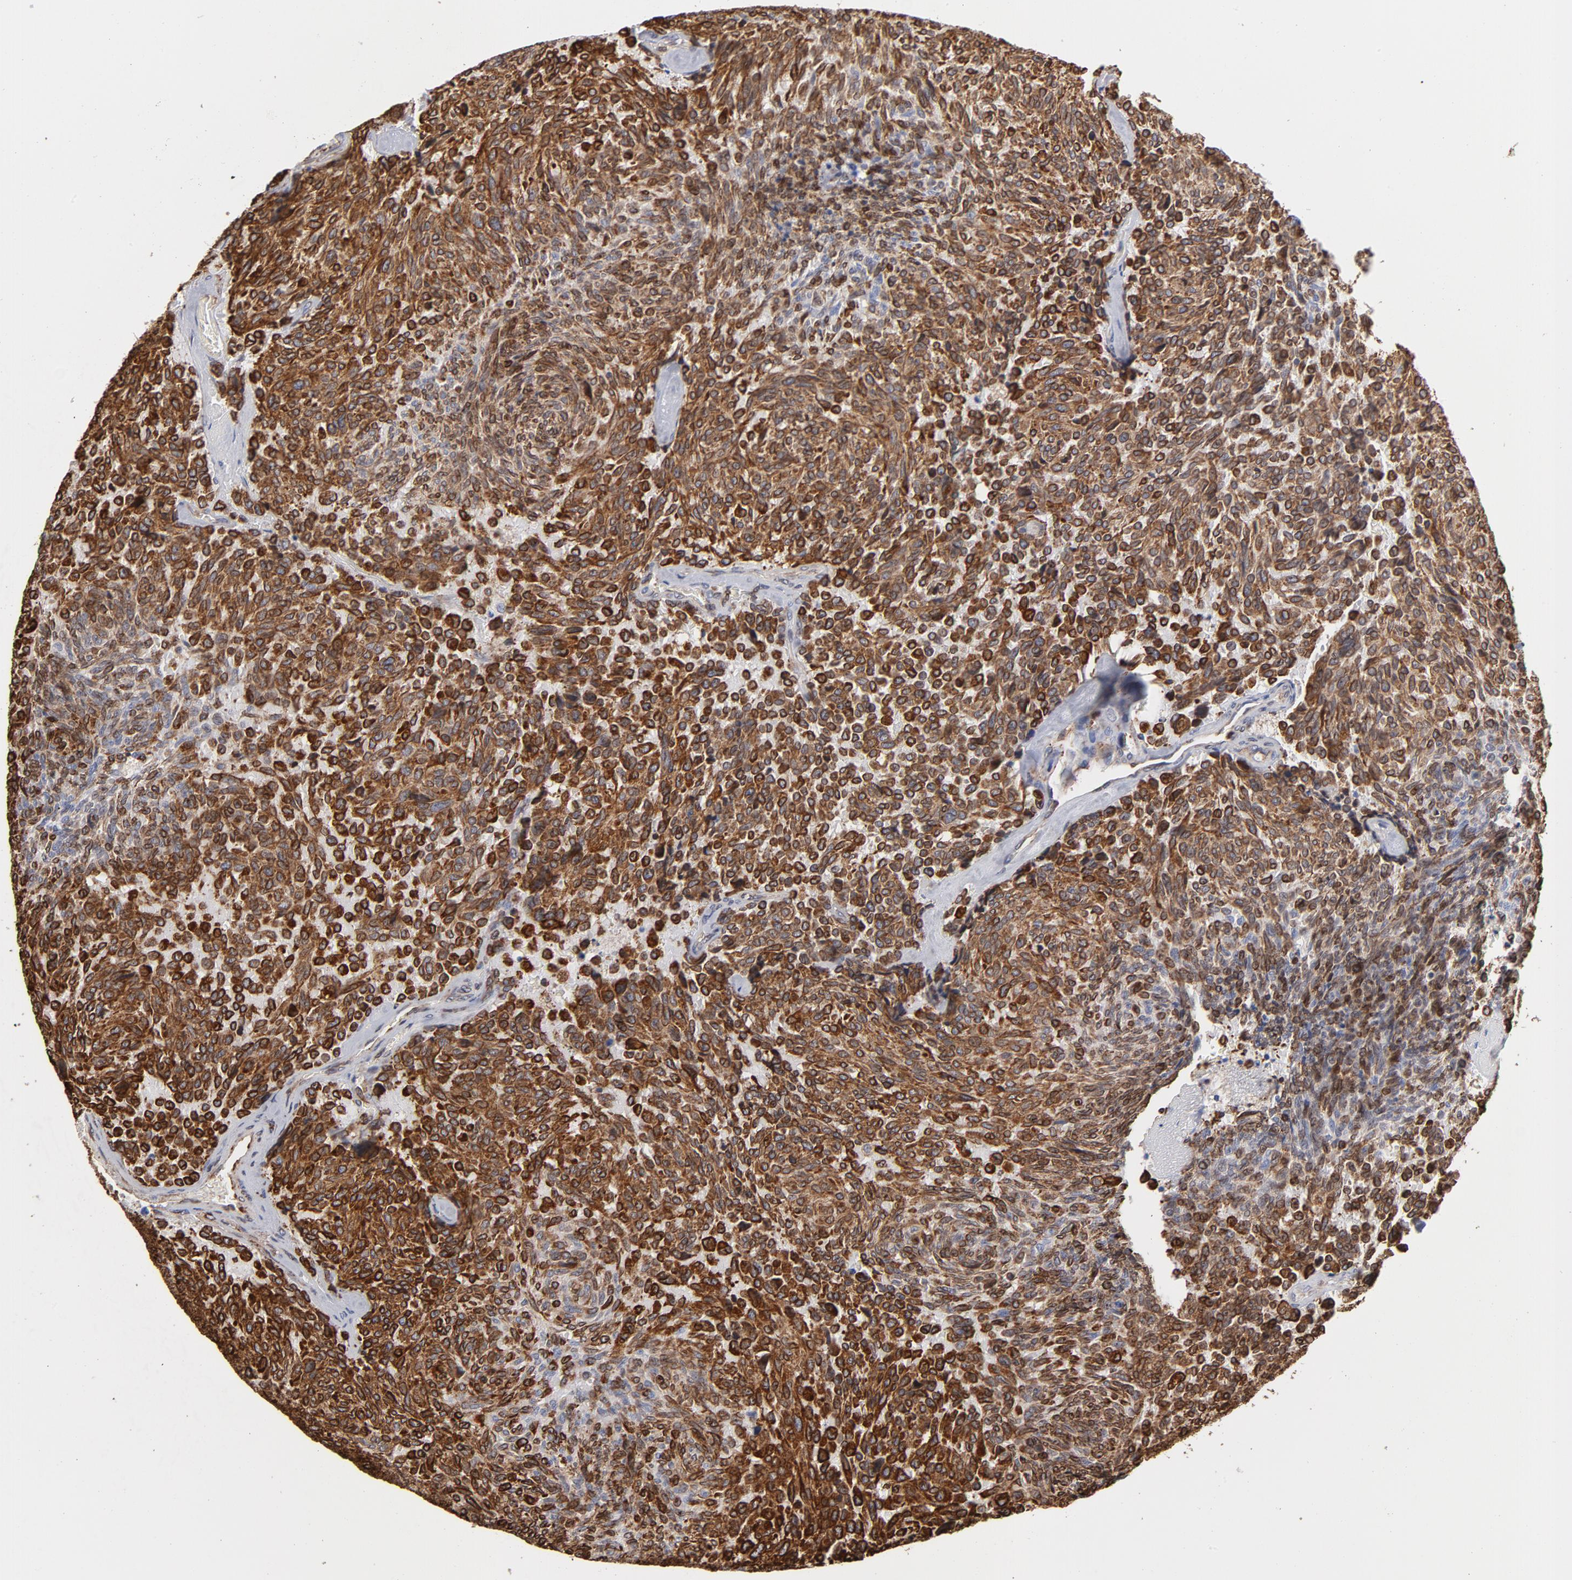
{"staining": {"intensity": "strong", "quantity": ">75%", "location": "cytoplasmic/membranous"}, "tissue": "carcinoid", "cell_type": "Tumor cells", "image_type": "cancer", "snomed": [{"axis": "morphology", "description": "Carcinoid, malignant, NOS"}, {"axis": "topography", "description": "Pancreas"}], "caption": "Immunohistochemistry histopathology image of neoplastic tissue: human carcinoid stained using immunohistochemistry exhibits high levels of strong protein expression localized specifically in the cytoplasmic/membranous of tumor cells, appearing as a cytoplasmic/membranous brown color.", "gene": "CANX", "patient": {"sex": "female", "age": 54}}